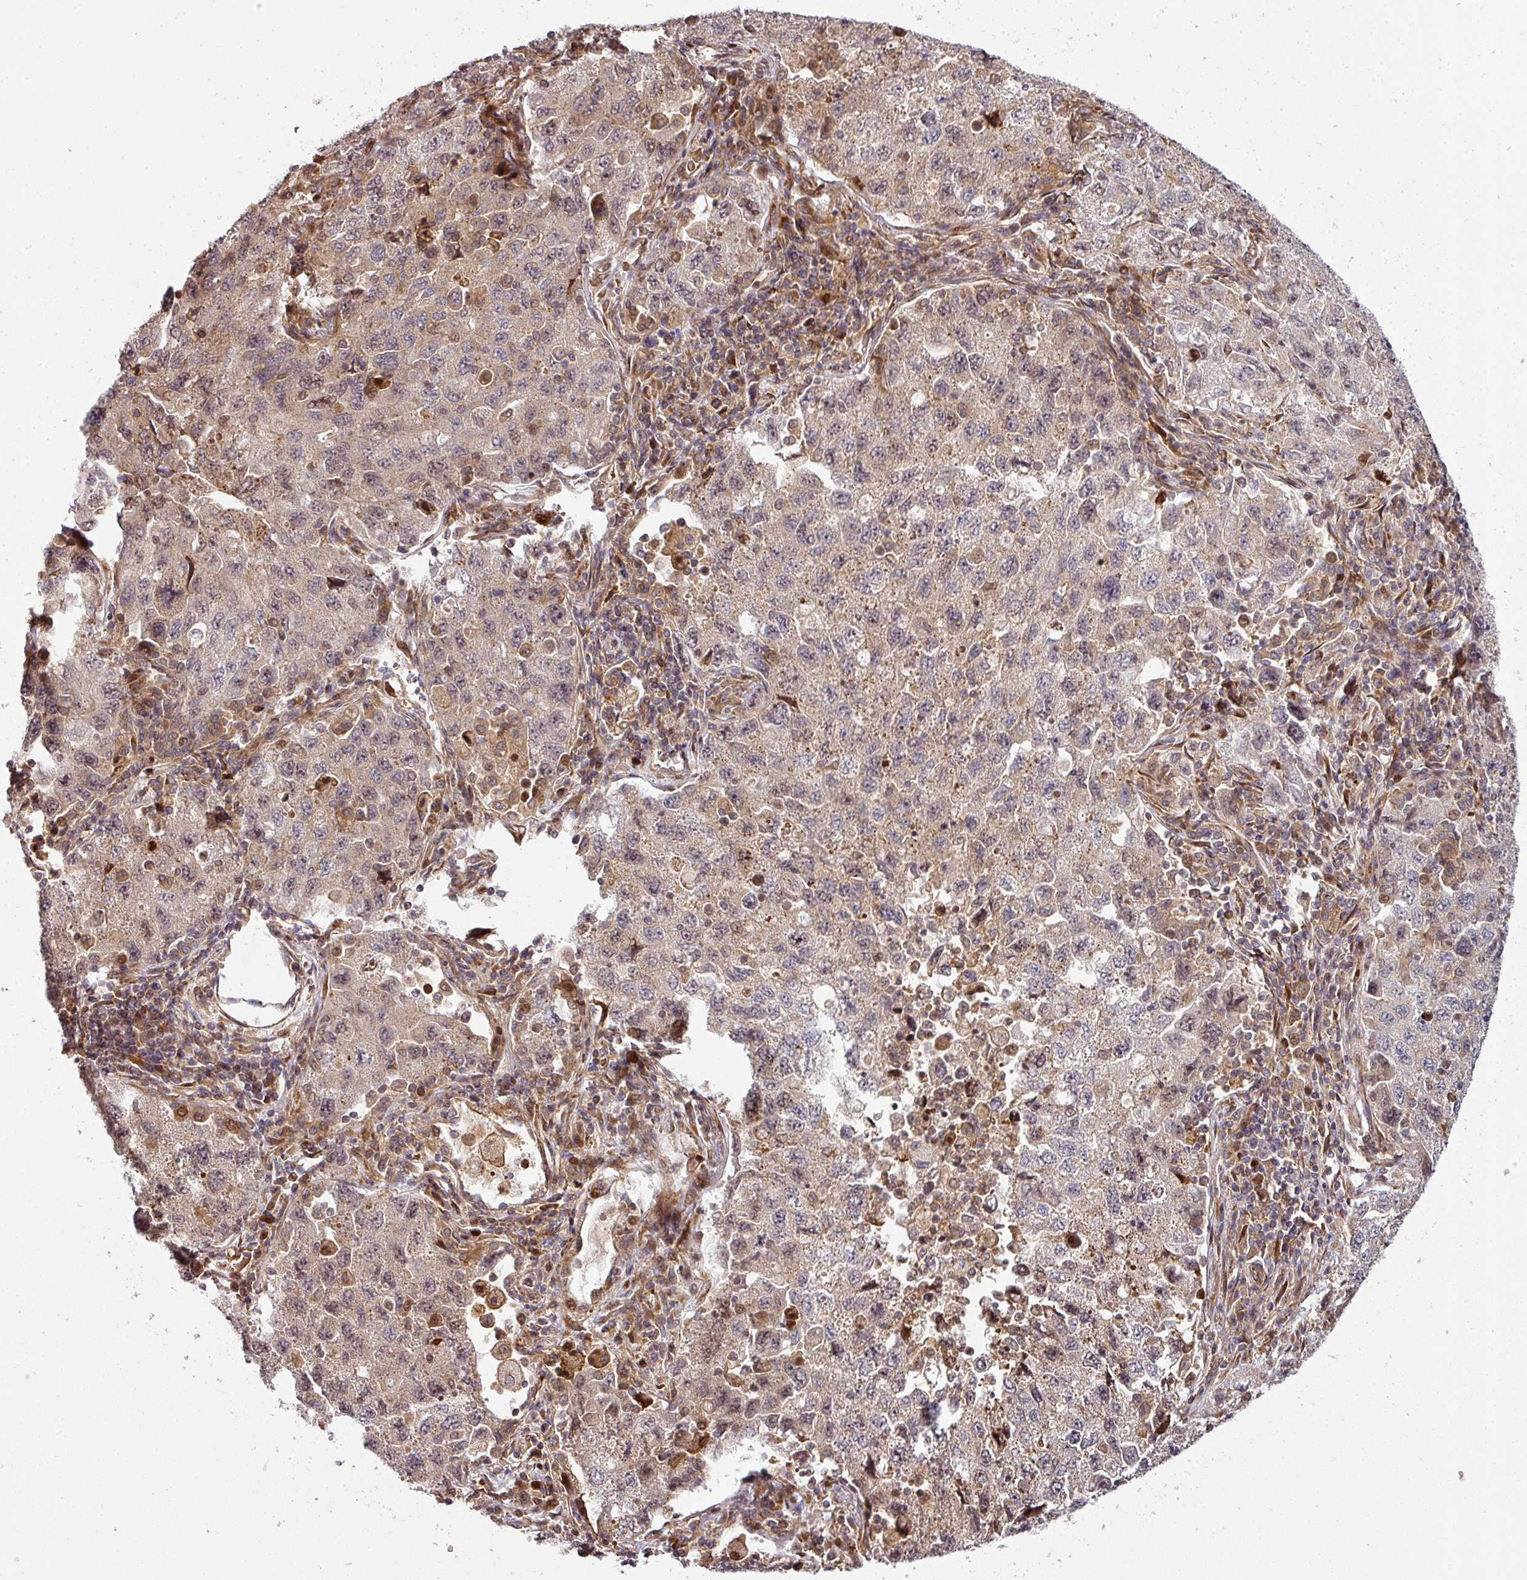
{"staining": {"intensity": "weak", "quantity": "25%-75%", "location": "cytoplasmic/membranous,nuclear"}, "tissue": "lung cancer", "cell_type": "Tumor cells", "image_type": "cancer", "snomed": [{"axis": "morphology", "description": "Adenocarcinoma, NOS"}, {"axis": "topography", "description": "Lung"}], "caption": "A micrograph of lung adenocarcinoma stained for a protein reveals weak cytoplasmic/membranous and nuclear brown staining in tumor cells.", "gene": "ATAT1", "patient": {"sex": "female", "age": 57}}